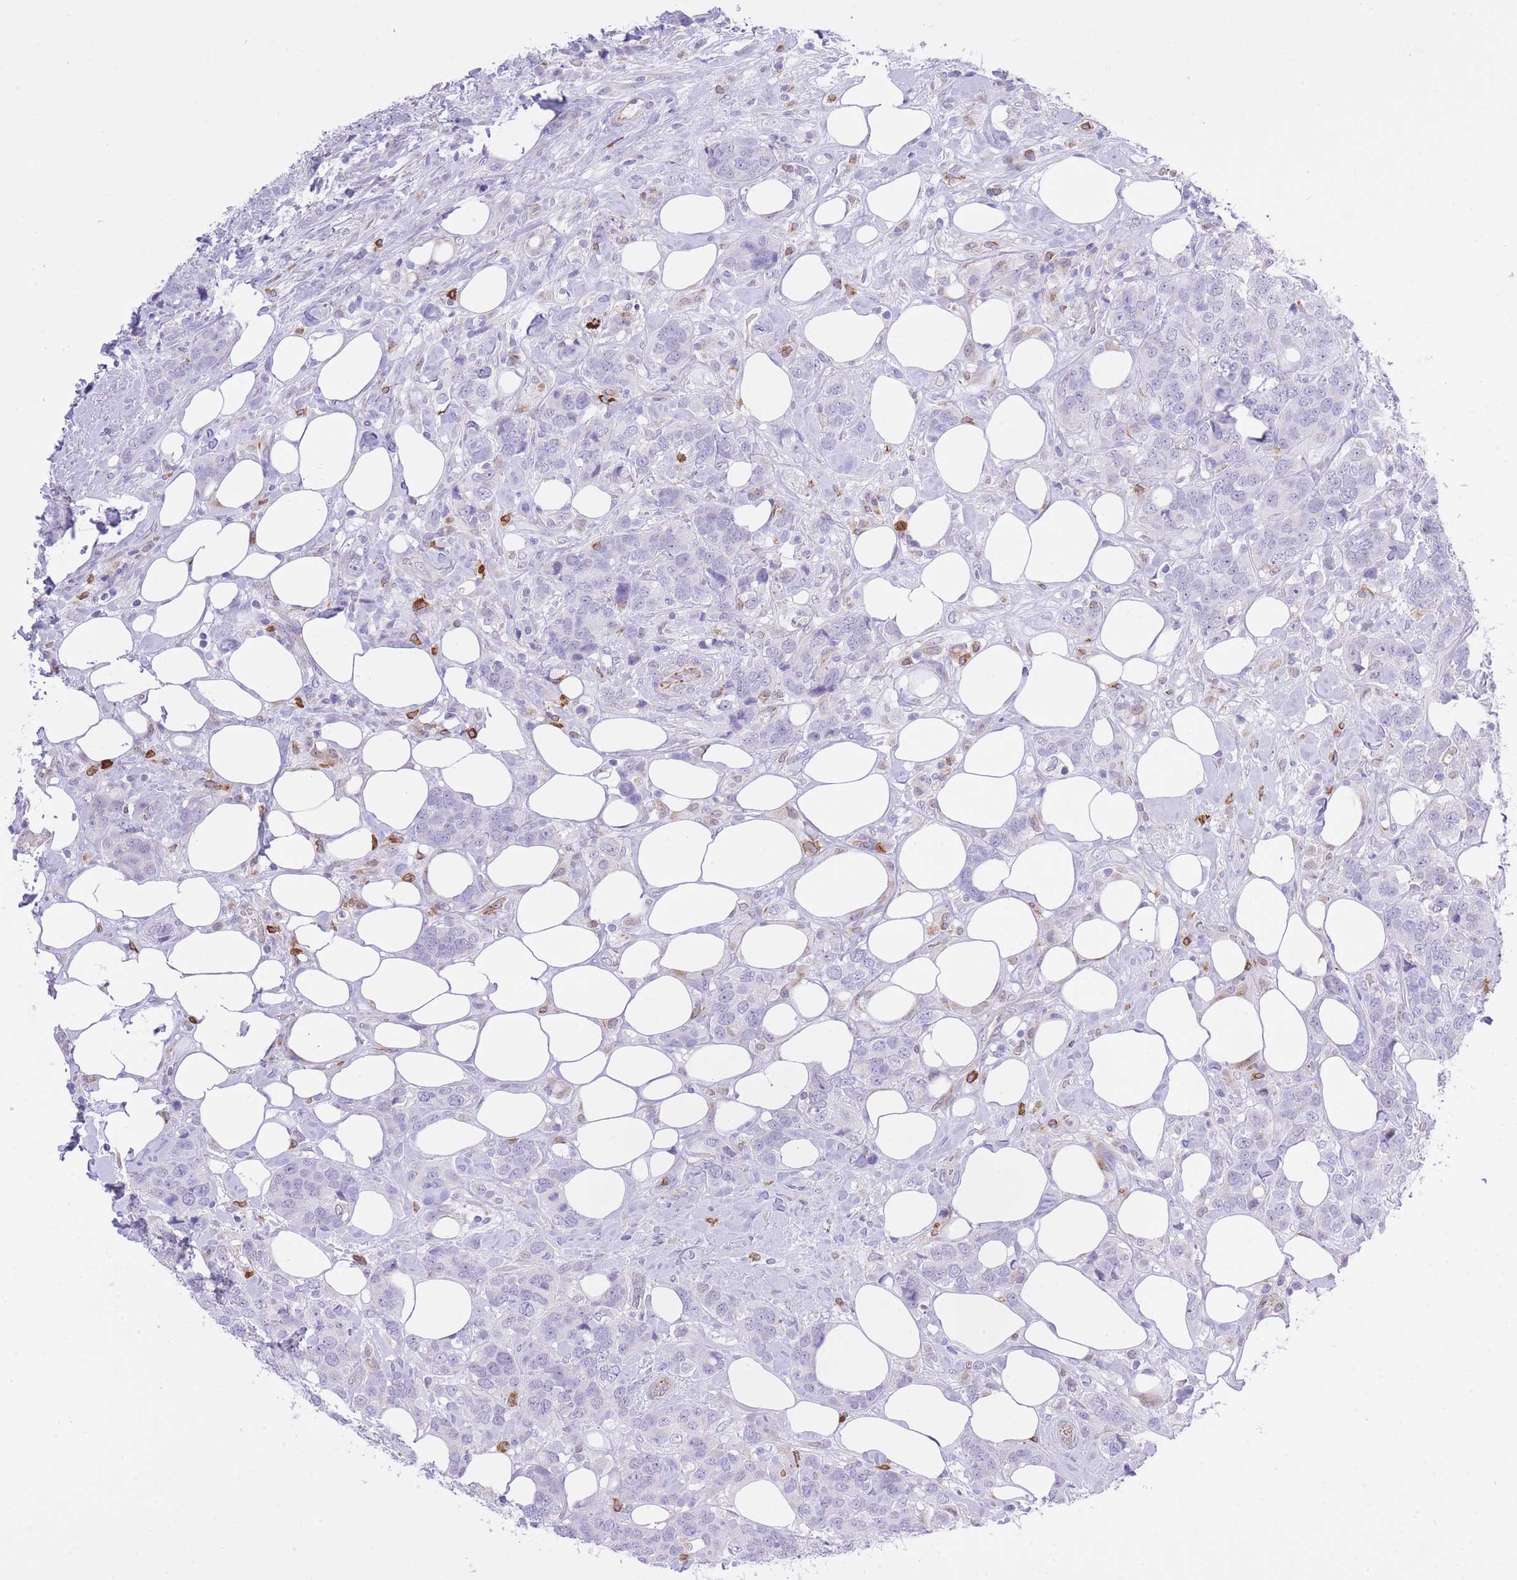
{"staining": {"intensity": "negative", "quantity": "none", "location": "none"}, "tissue": "breast cancer", "cell_type": "Tumor cells", "image_type": "cancer", "snomed": [{"axis": "morphology", "description": "Lobular carcinoma"}, {"axis": "topography", "description": "Breast"}], "caption": "Immunohistochemistry (IHC) of breast lobular carcinoma reveals no positivity in tumor cells.", "gene": "MEIOSIN", "patient": {"sex": "female", "age": 59}}